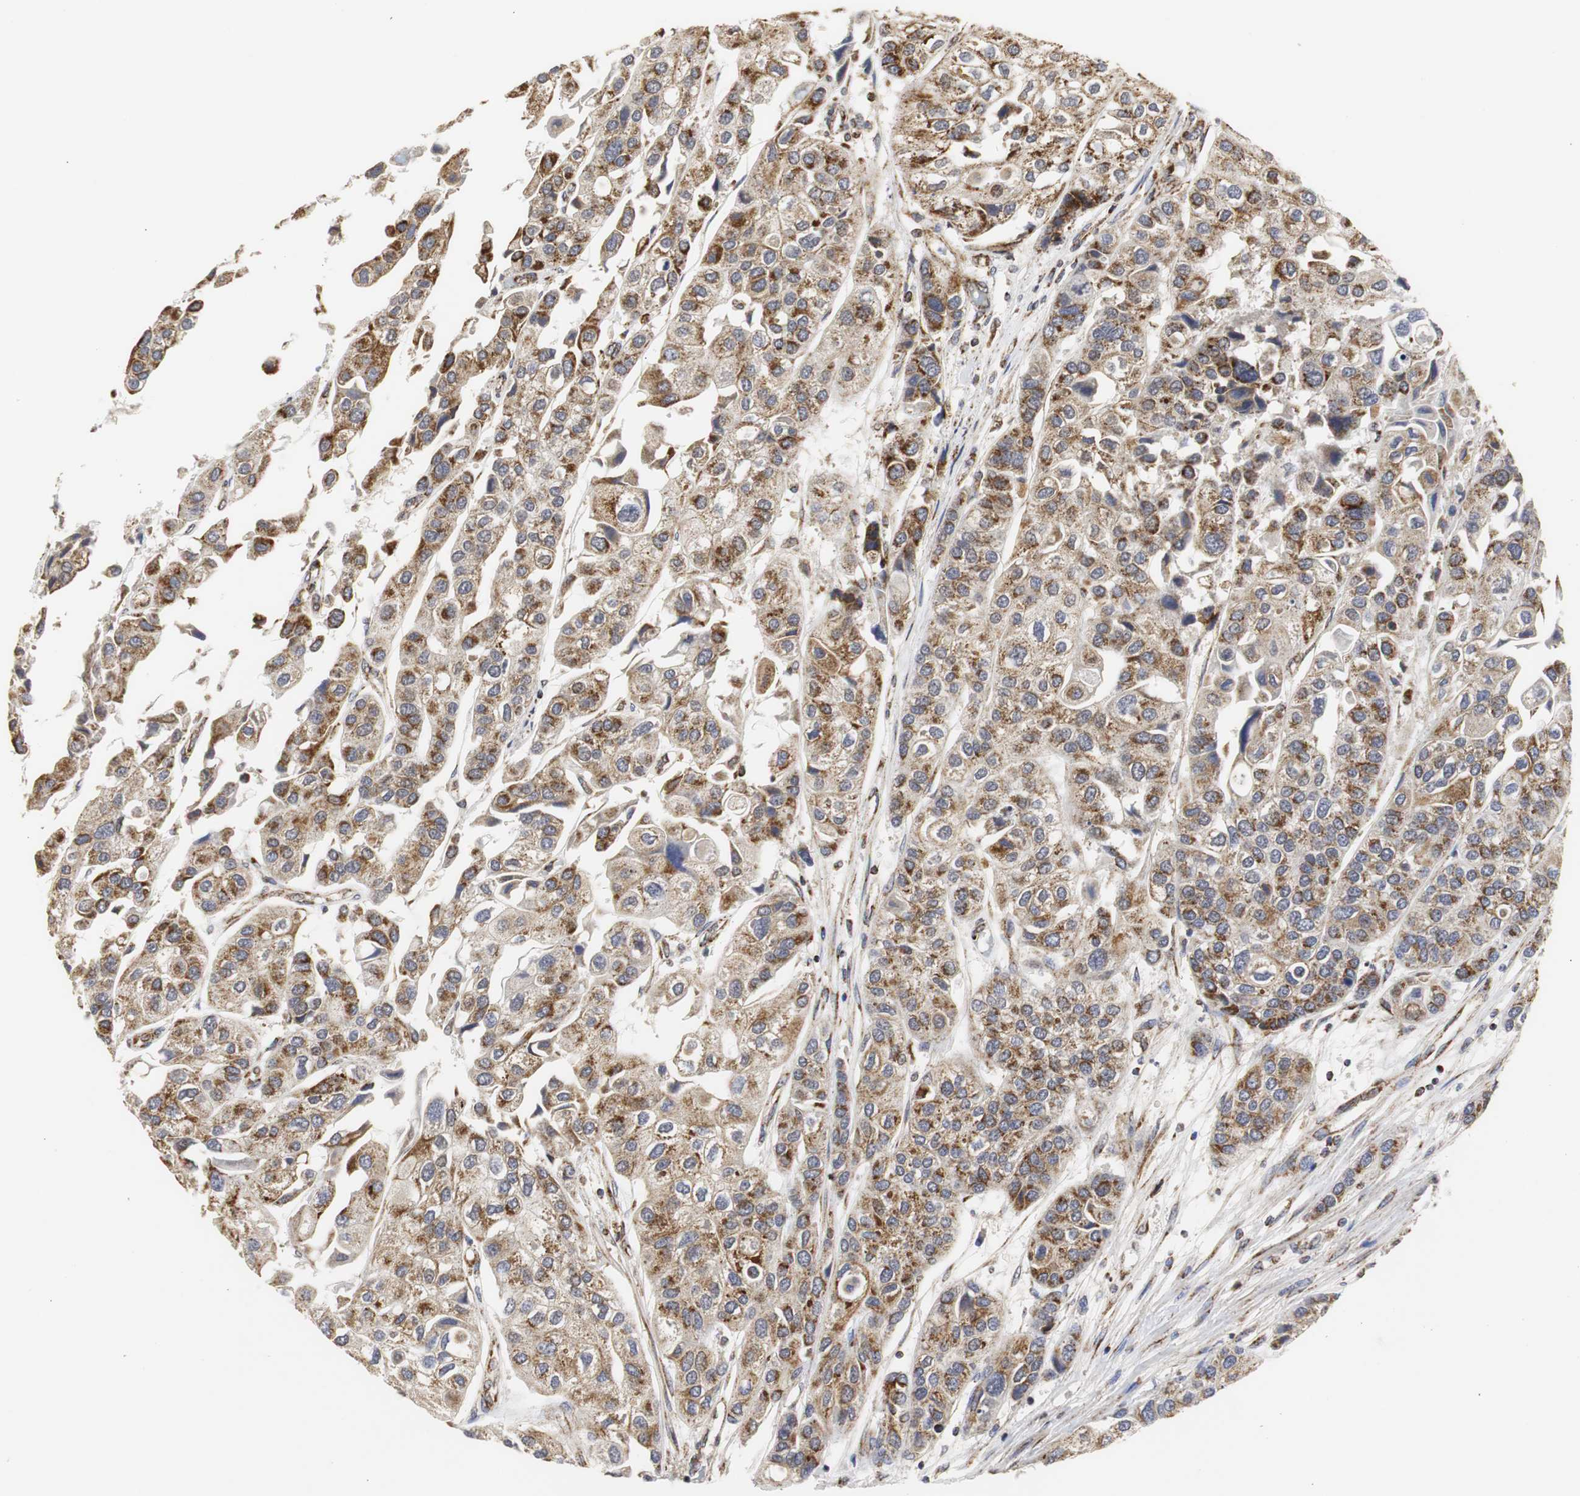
{"staining": {"intensity": "moderate", "quantity": ">75%", "location": "cytoplasmic/membranous"}, "tissue": "urothelial cancer", "cell_type": "Tumor cells", "image_type": "cancer", "snomed": [{"axis": "morphology", "description": "Urothelial carcinoma, High grade"}, {"axis": "topography", "description": "Urinary bladder"}], "caption": "A brown stain labels moderate cytoplasmic/membranous staining of a protein in urothelial cancer tumor cells.", "gene": "HSD17B10", "patient": {"sex": "female", "age": 64}}